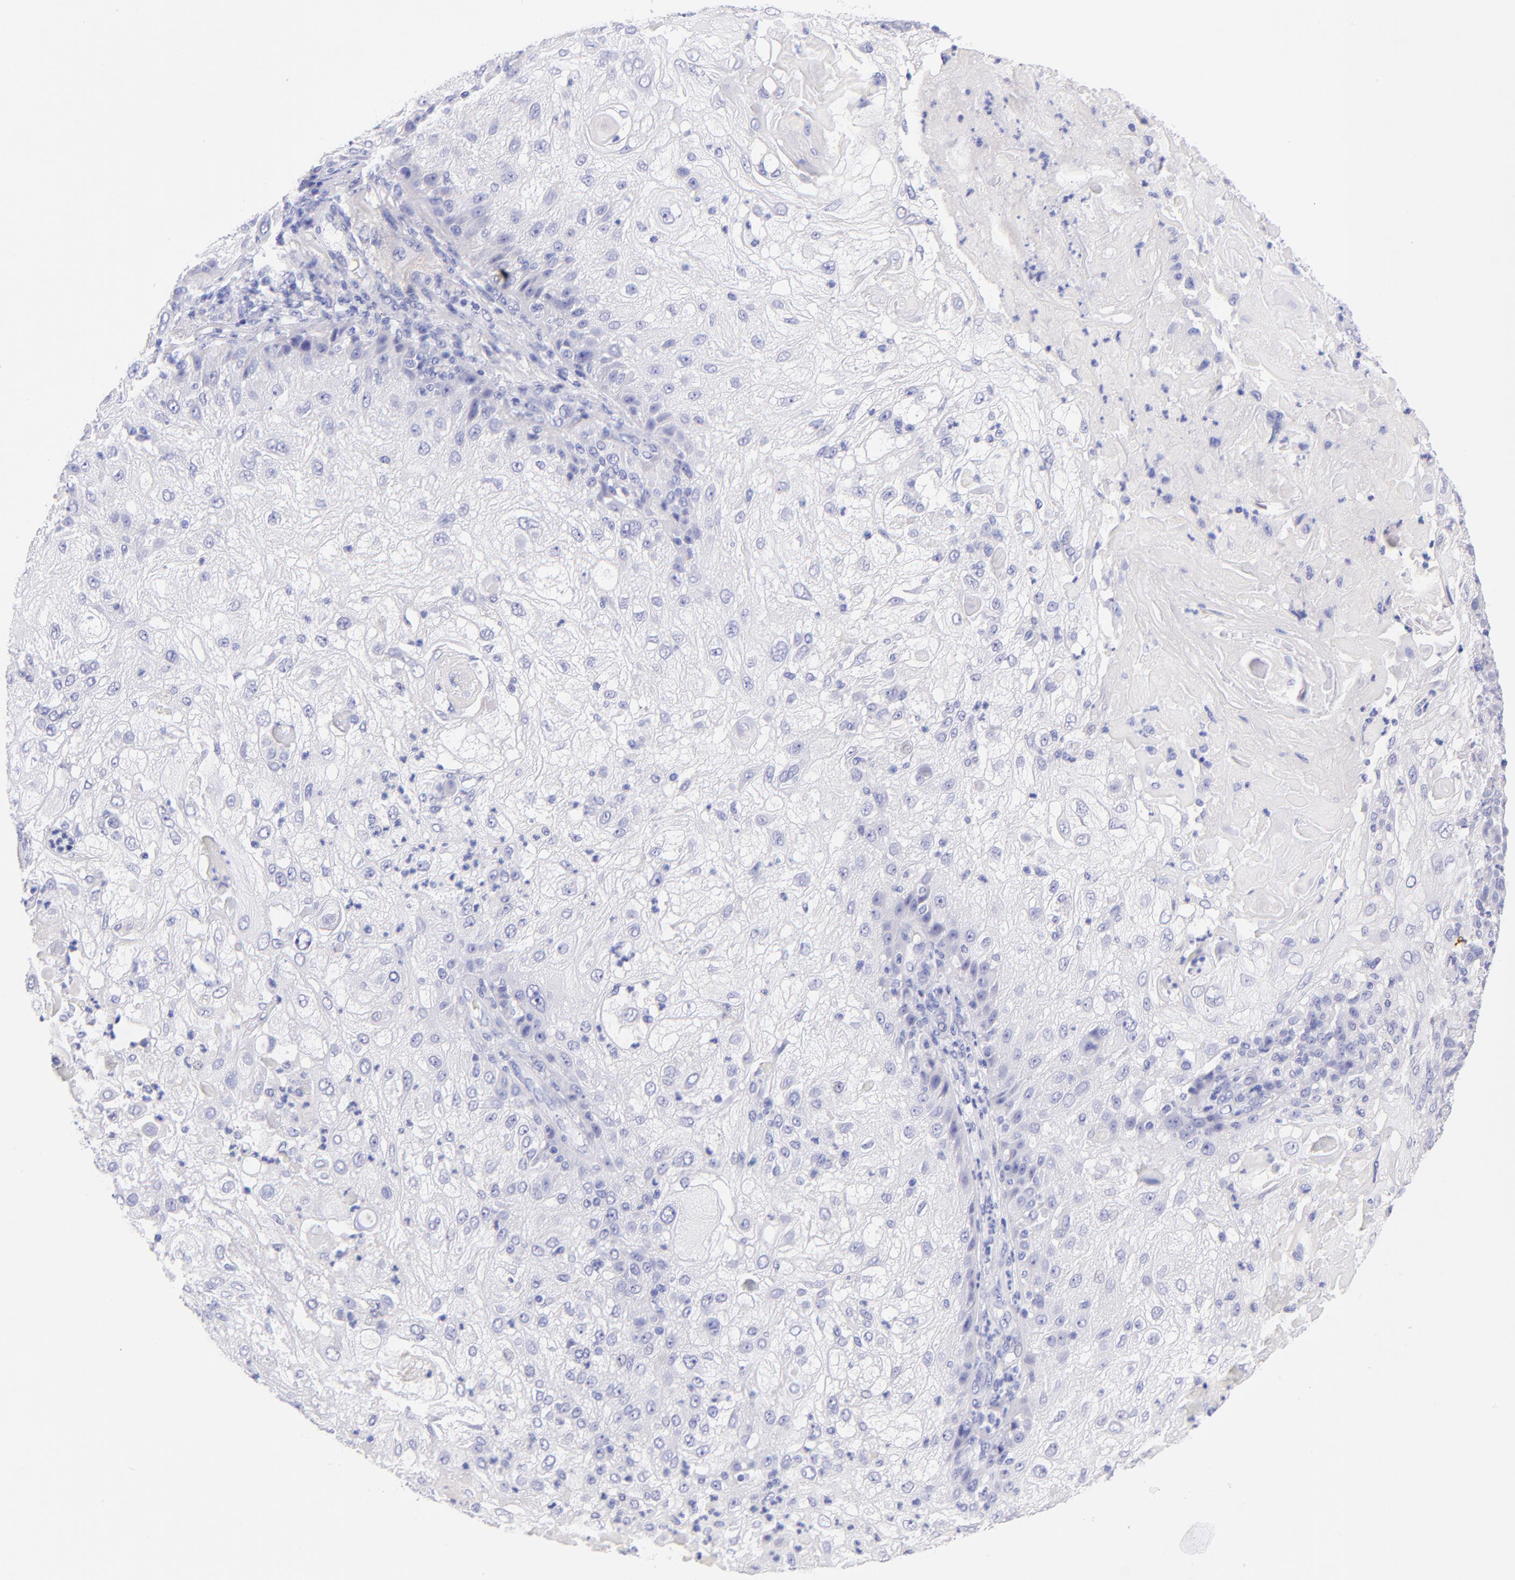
{"staining": {"intensity": "negative", "quantity": "none", "location": "none"}, "tissue": "skin cancer", "cell_type": "Tumor cells", "image_type": "cancer", "snomed": [{"axis": "morphology", "description": "Normal tissue, NOS"}, {"axis": "morphology", "description": "Squamous cell carcinoma, NOS"}, {"axis": "topography", "description": "Skin"}], "caption": "Immunohistochemistry of human skin cancer (squamous cell carcinoma) displays no staining in tumor cells. (IHC, brightfield microscopy, high magnification).", "gene": "RAB3B", "patient": {"sex": "female", "age": 83}}